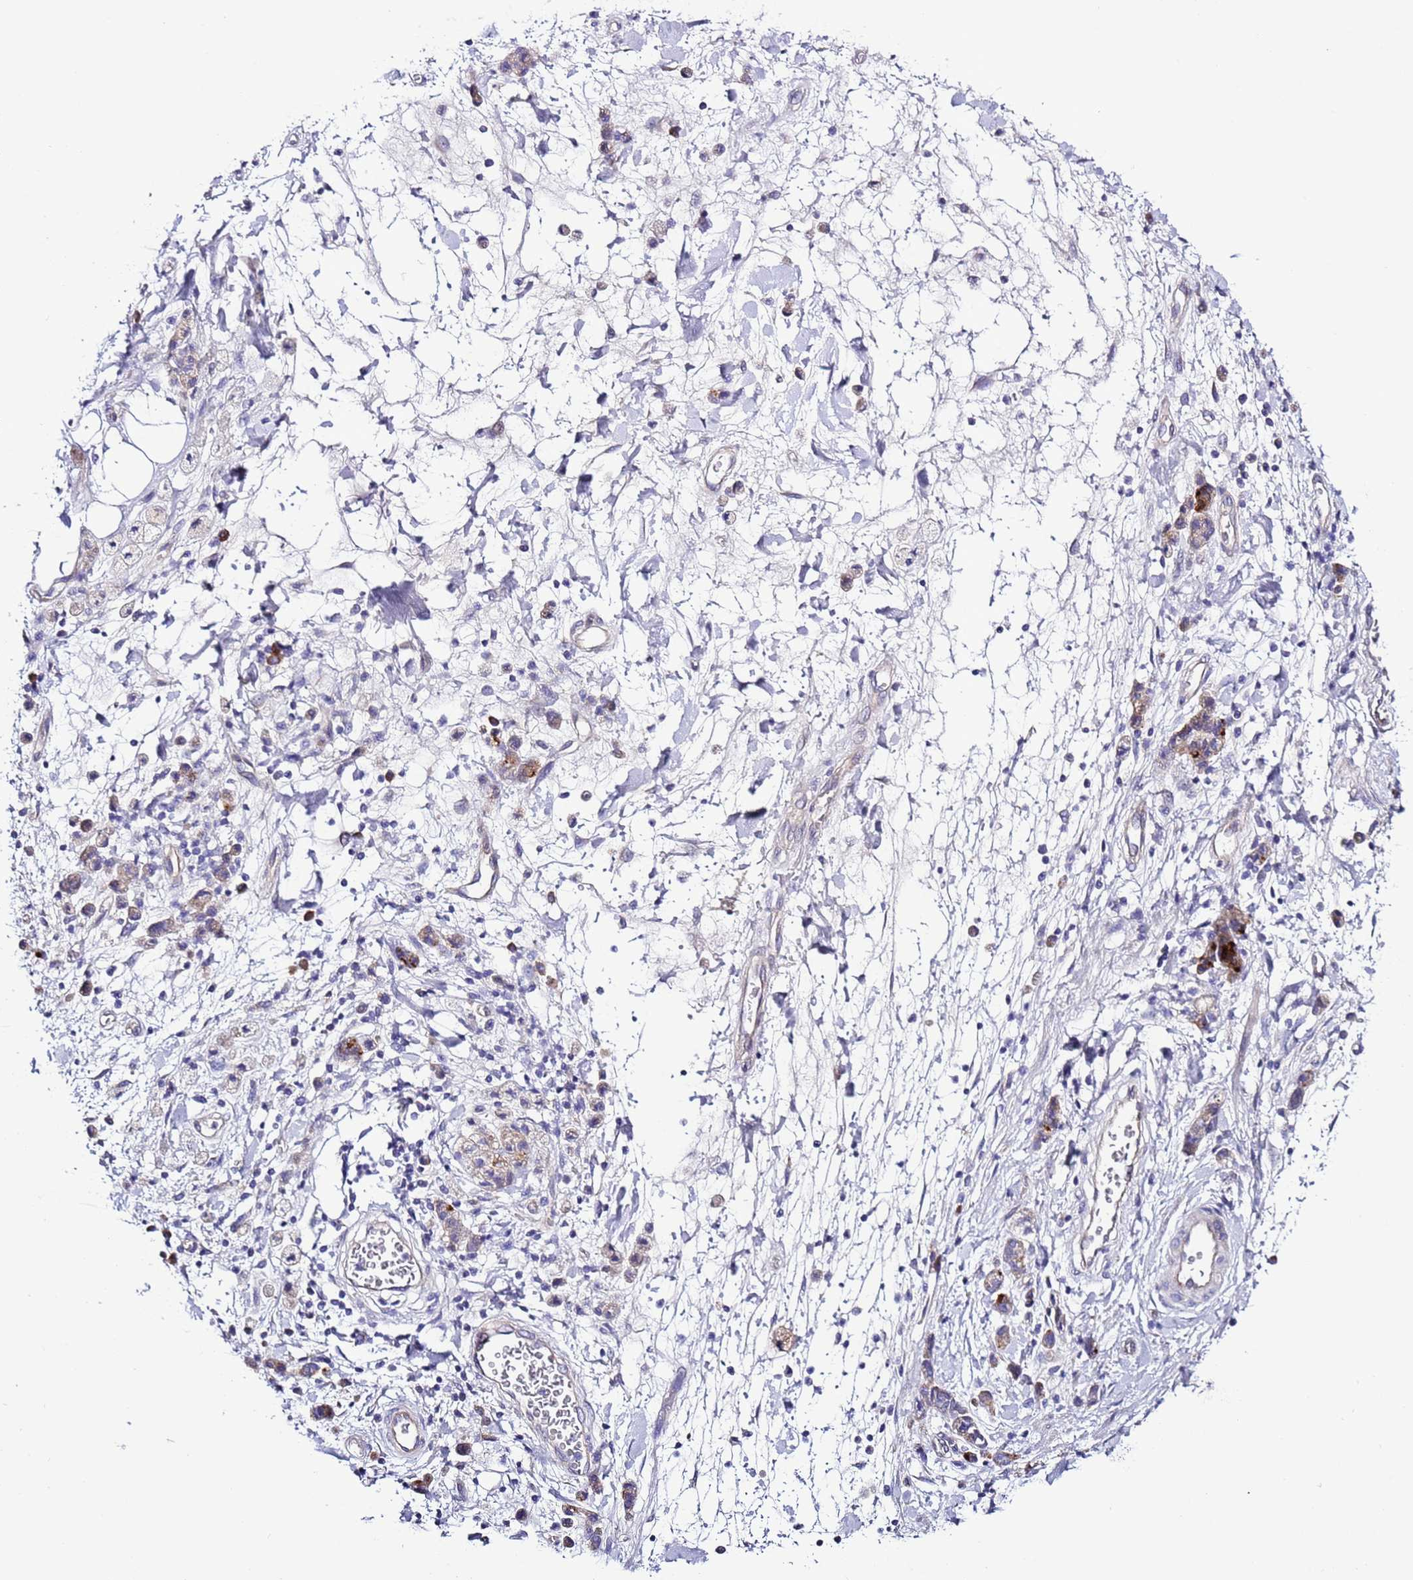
{"staining": {"intensity": "strong", "quantity": "<25%", "location": "cytoplasmic/membranous"}, "tissue": "stomach cancer", "cell_type": "Tumor cells", "image_type": "cancer", "snomed": [{"axis": "morphology", "description": "Adenocarcinoma, NOS"}, {"axis": "topography", "description": "Stomach"}], "caption": "Human adenocarcinoma (stomach) stained for a protein (brown) demonstrates strong cytoplasmic/membranous positive expression in about <25% of tumor cells.", "gene": "SPCS1", "patient": {"sex": "male", "age": 77}}